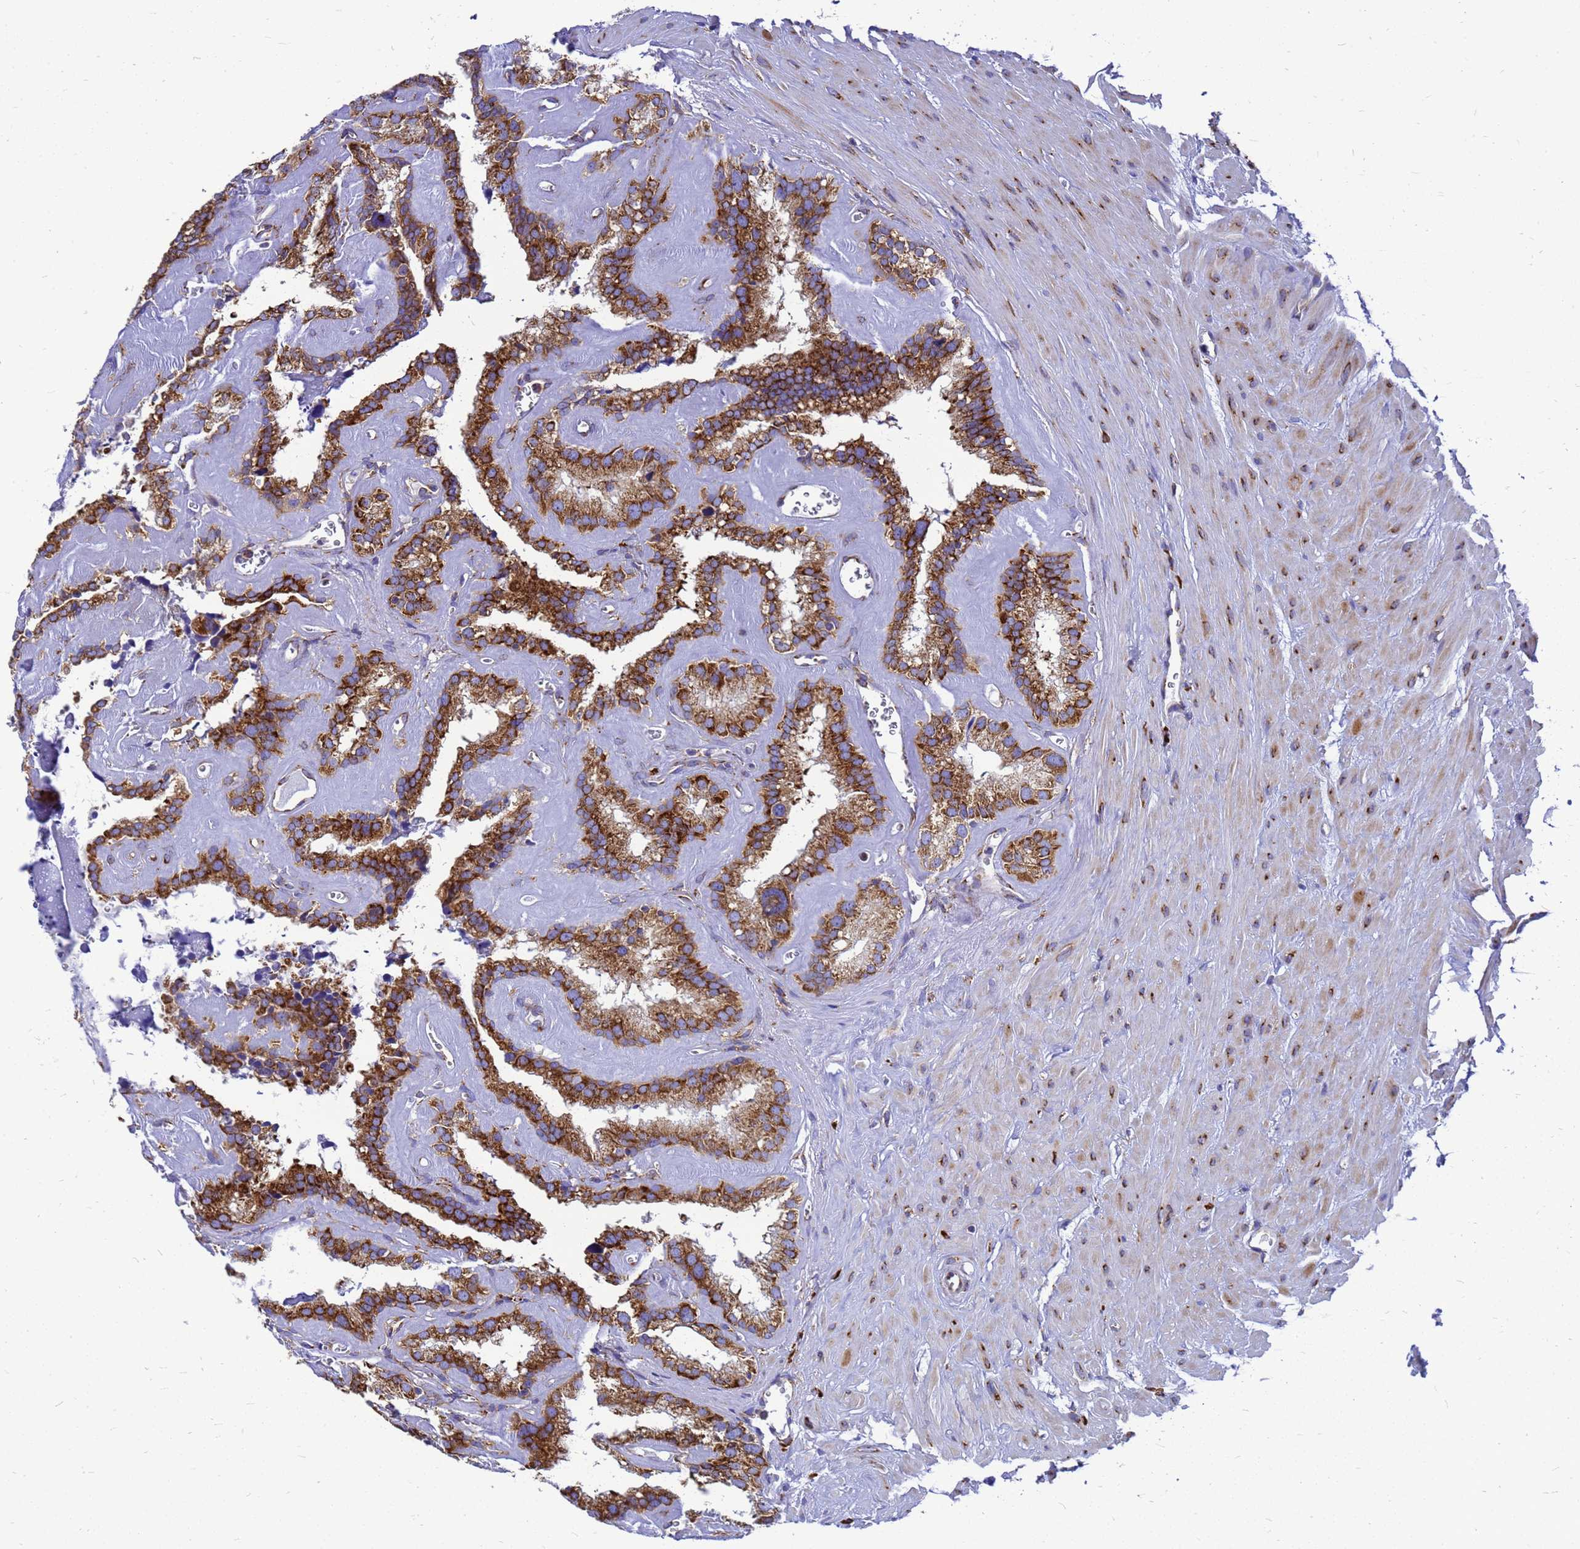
{"staining": {"intensity": "strong", "quantity": ">75%", "location": "cytoplasmic/membranous"}, "tissue": "seminal vesicle", "cell_type": "Glandular cells", "image_type": "normal", "snomed": [{"axis": "morphology", "description": "Normal tissue, NOS"}, {"axis": "topography", "description": "Prostate"}, {"axis": "topography", "description": "Seminal veicle"}], "caption": "Immunohistochemistry (IHC) (DAB) staining of normal human seminal vesicle displays strong cytoplasmic/membranous protein positivity in approximately >75% of glandular cells. The protein of interest is shown in brown color, while the nuclei are stained blue.", "gene": "EEF1D", "patient": {"sex": "male", "age": 59}}